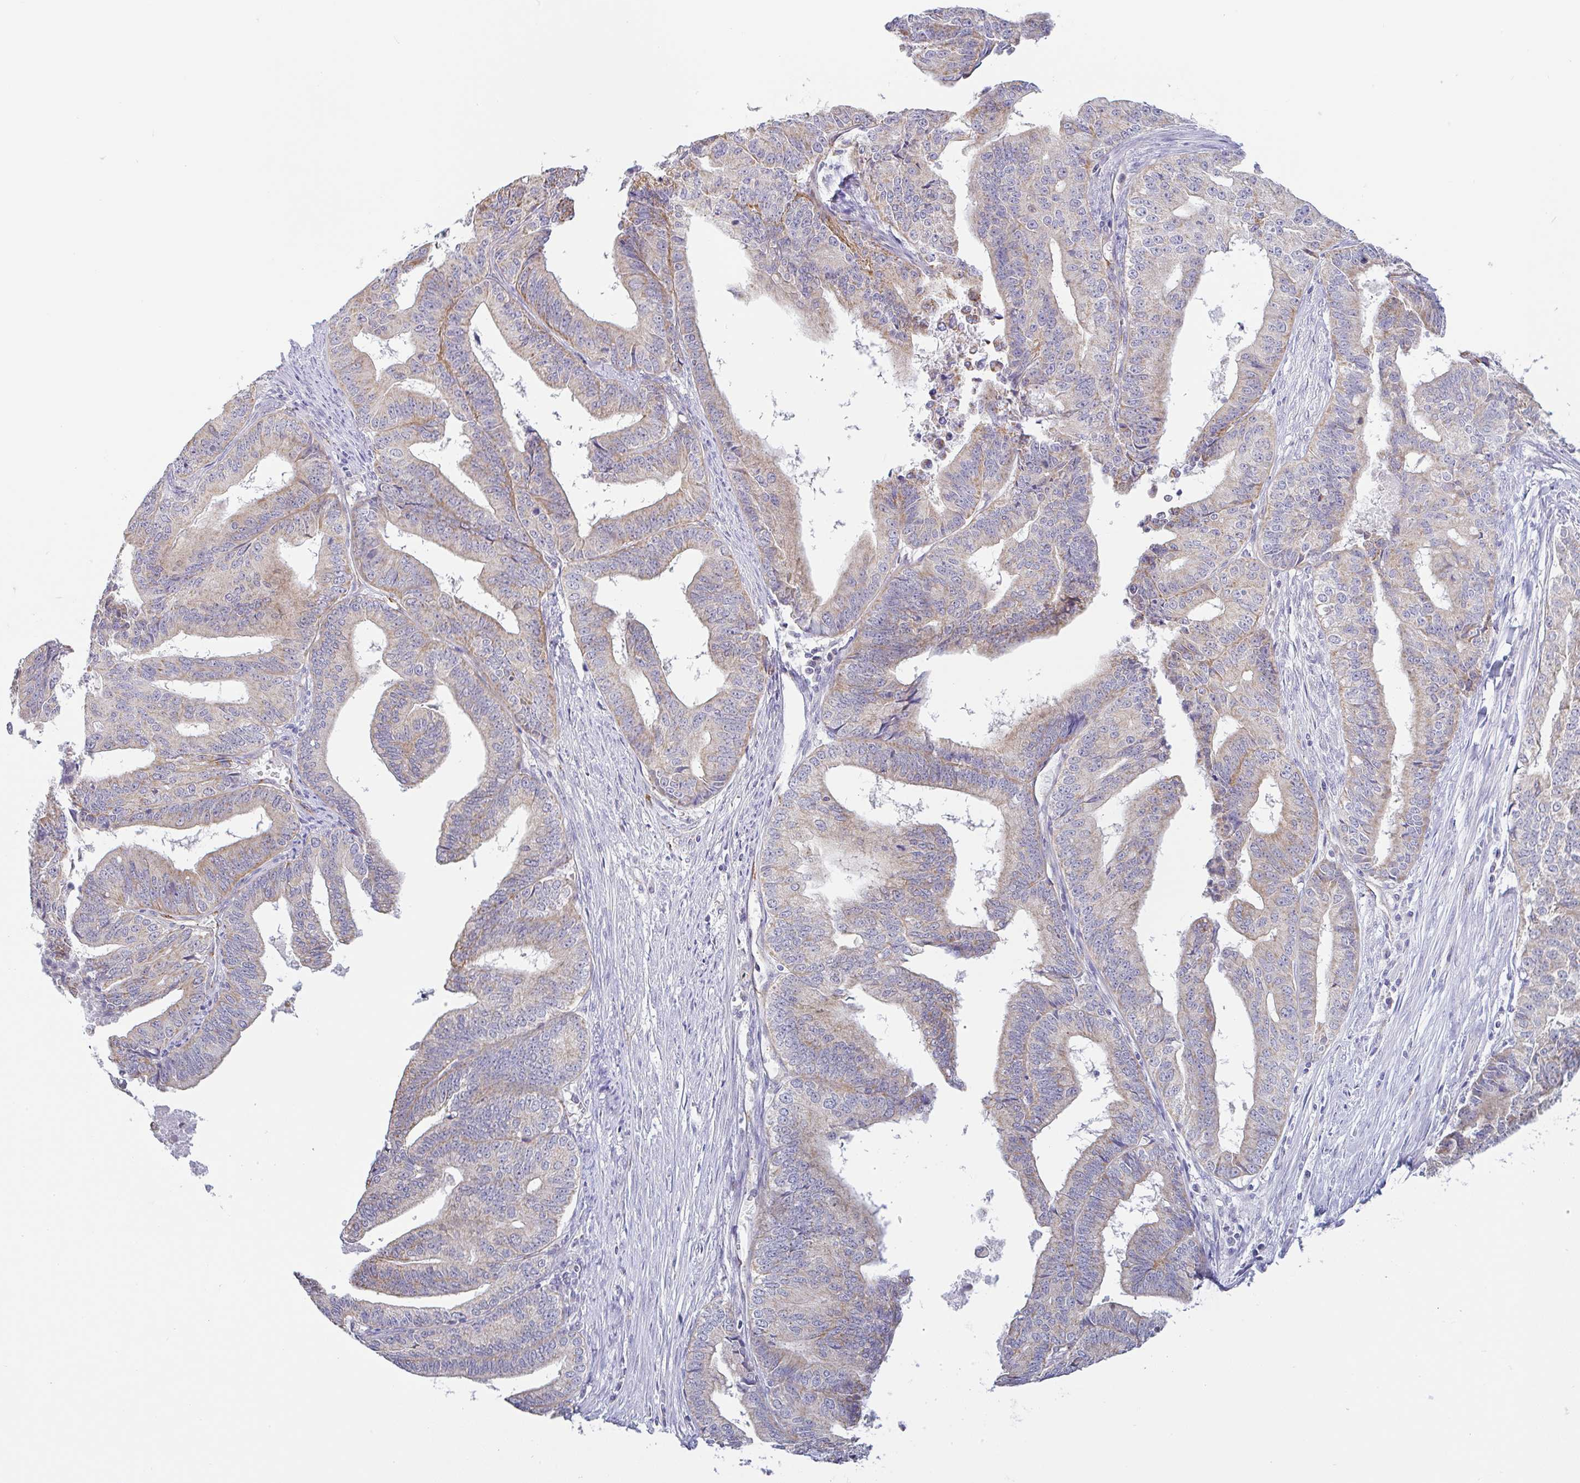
{"staining": {"intensity": "weak", "quantity": "25%-75%", "location": "cytoplasmic/membranous"}, "tissue": "endometrial cancer", "cell_type": "Tumor cells", "image_type": "cancer", "snomed": [{"axis": "morphology", "description": "Adenocarcinoma, NOS"}, {"axis": "topography", "description": "Endometrium"}], "caption": "Tumor cells display low levels of weak cytoplasmic/membranous staining in about 25%-75% of cells in endometrial cancer. (IHC, brightfield microscopy, high magnification).", "gene": "PLCD4", "patient": {"sex": "female", "age": 65}}